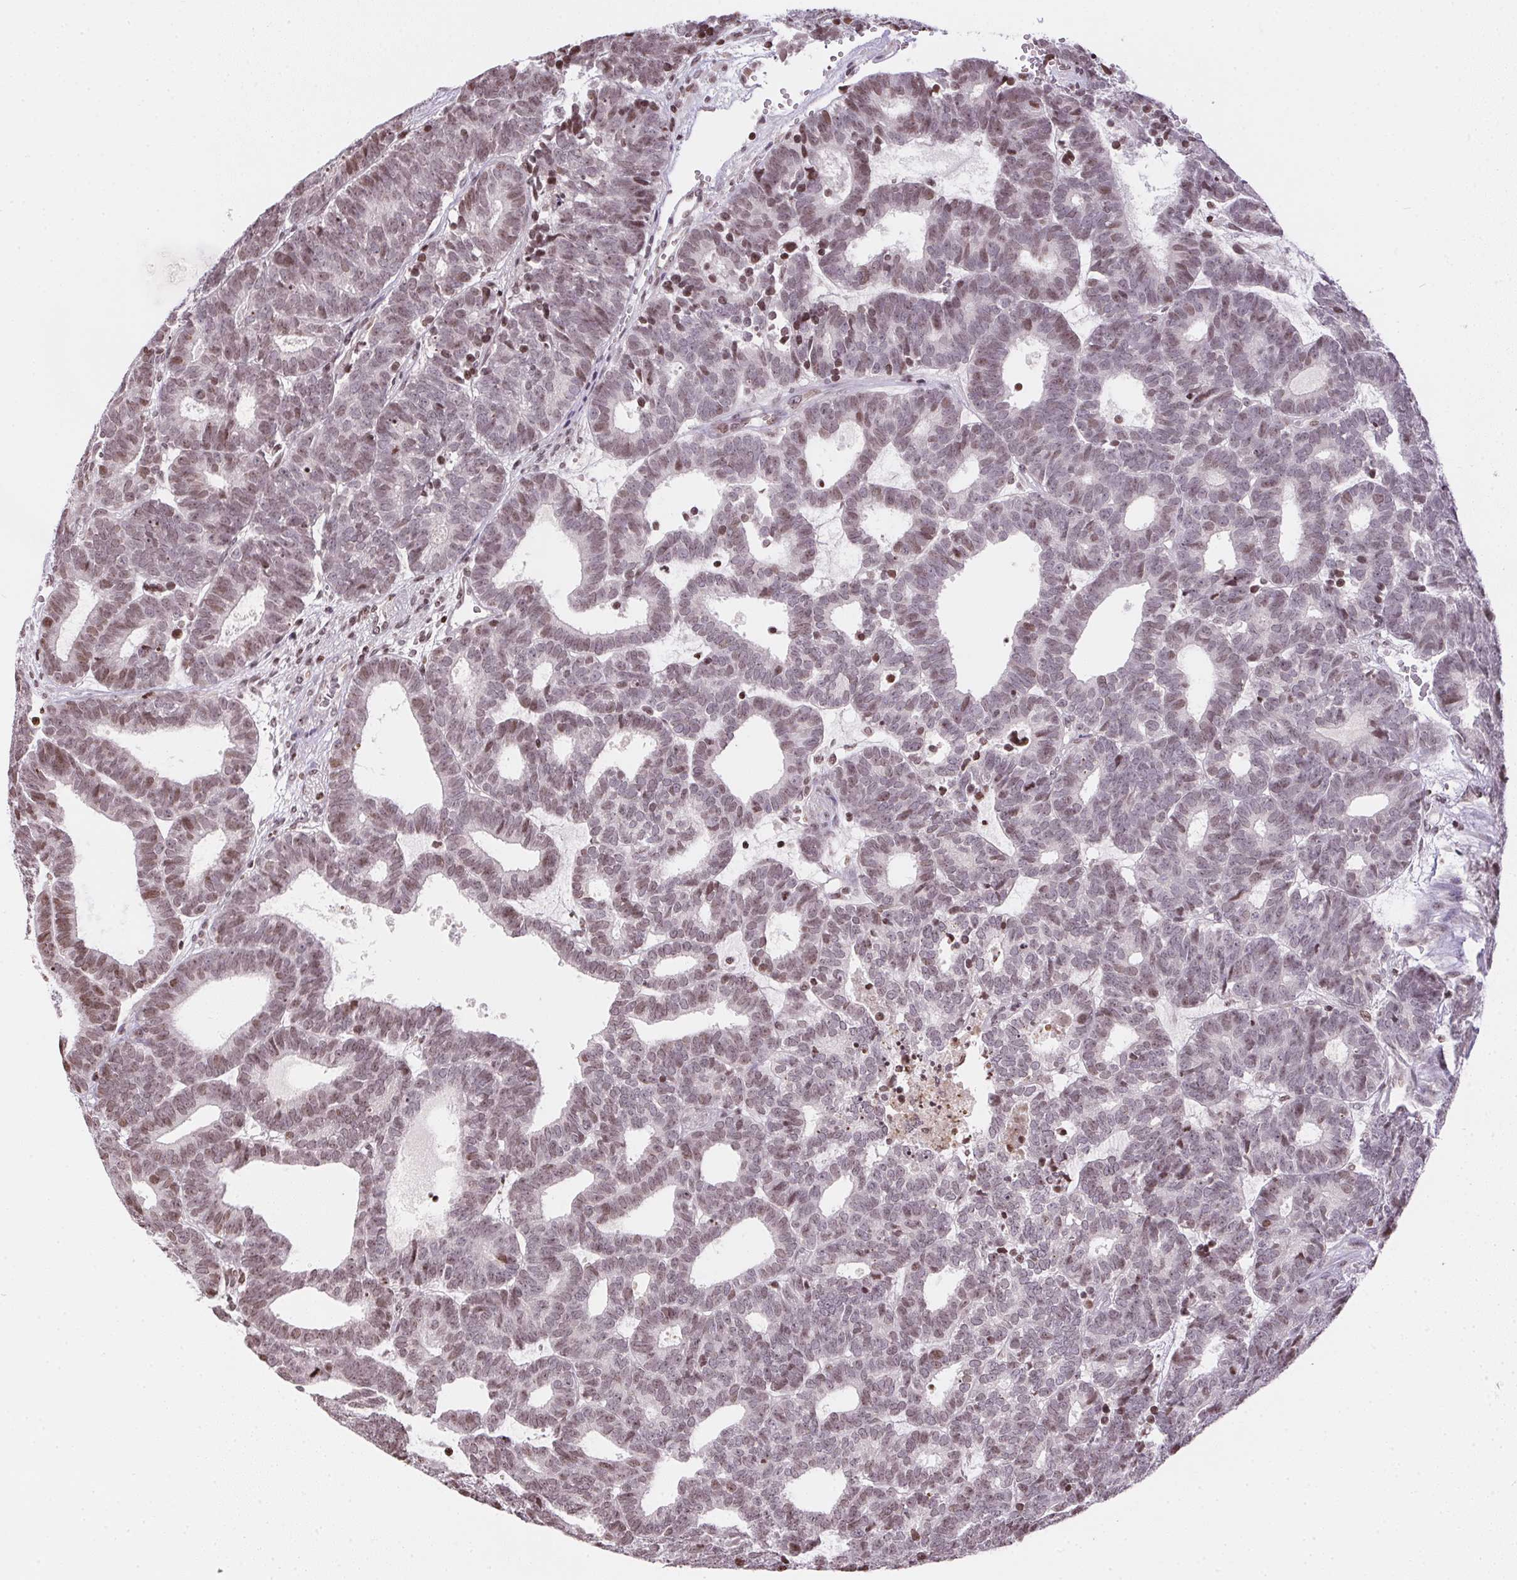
{"staining": {"intensity": "moderate", "quantity": "25%-75%", "location": "nuclear"}, "tissue": "head and neck cancer", "cell_type": "Tumor cells", "image_type": "cancer", "snomed": [{"axis": "morphology", "description": "Adenocarcinoma, NOS"}, {"axis": "topography", "description": "Head-Neck"}], "caption": "Immunohistochemistry histopathology image of human adenocarcinoma (head and neck) stained for a protein (brown), which shows medium levels of moderate nuclear expression in approximately 25%-75% of tumor cells.", "gene": "RNF181", "patient": {"sex": "female", "age": 81}}